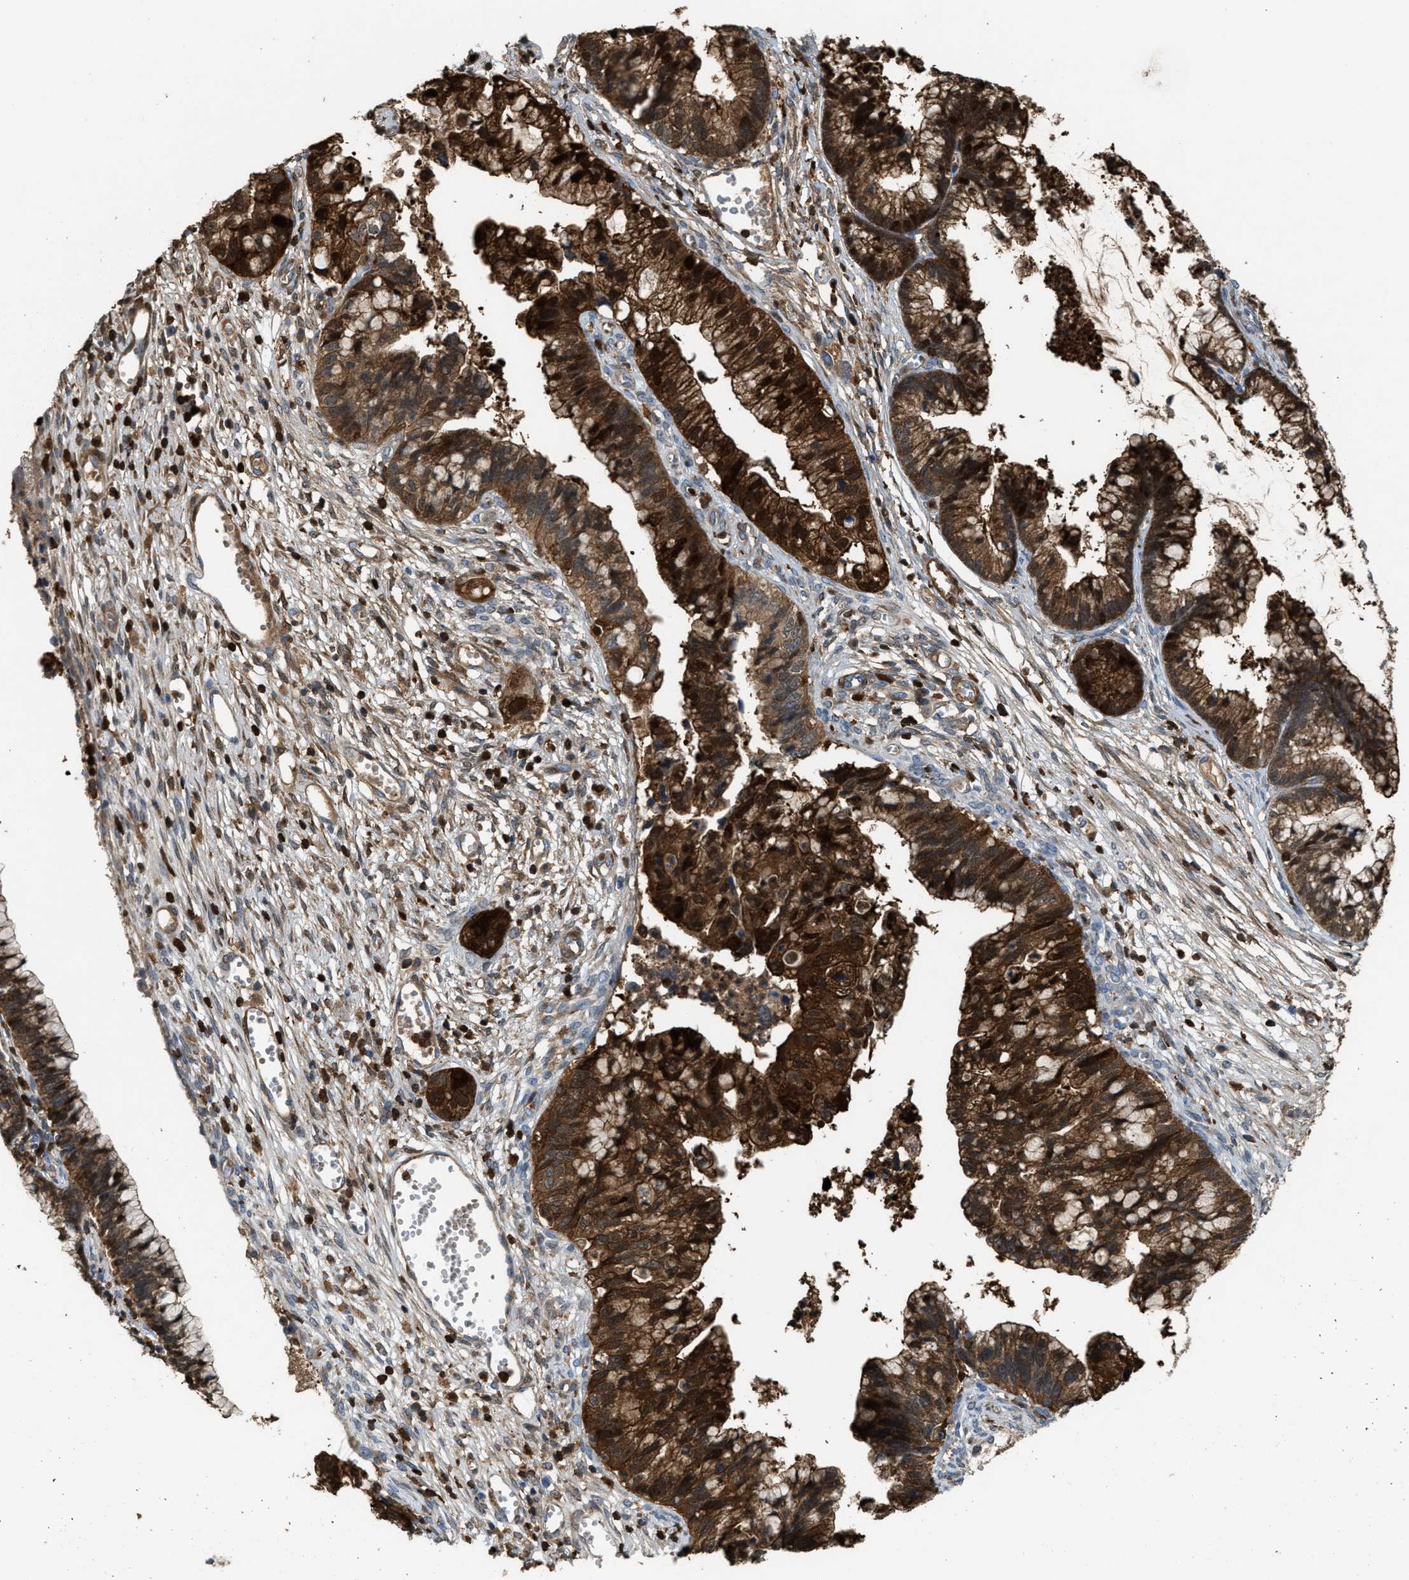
{"staining": {"intensity": "strong", "quantity": ">75%", "location": "cytoplasmic/membranous"}, "tissue": "cervical cancer", "cell_type": "Tumor cells", "image_type": "cancer", "snomed": [{"axis": "morphology", "description": "Adenocarcinoma, NOS"}, {"axis": "topography", "description": "Cervix"}], "caption": "Cervical cancer (adenocarcinoma) stained with a protein marker shows strong staining in tumor cells.", "gene": "SERPINB5", "patient": {"sex": "female", "age": 44}}